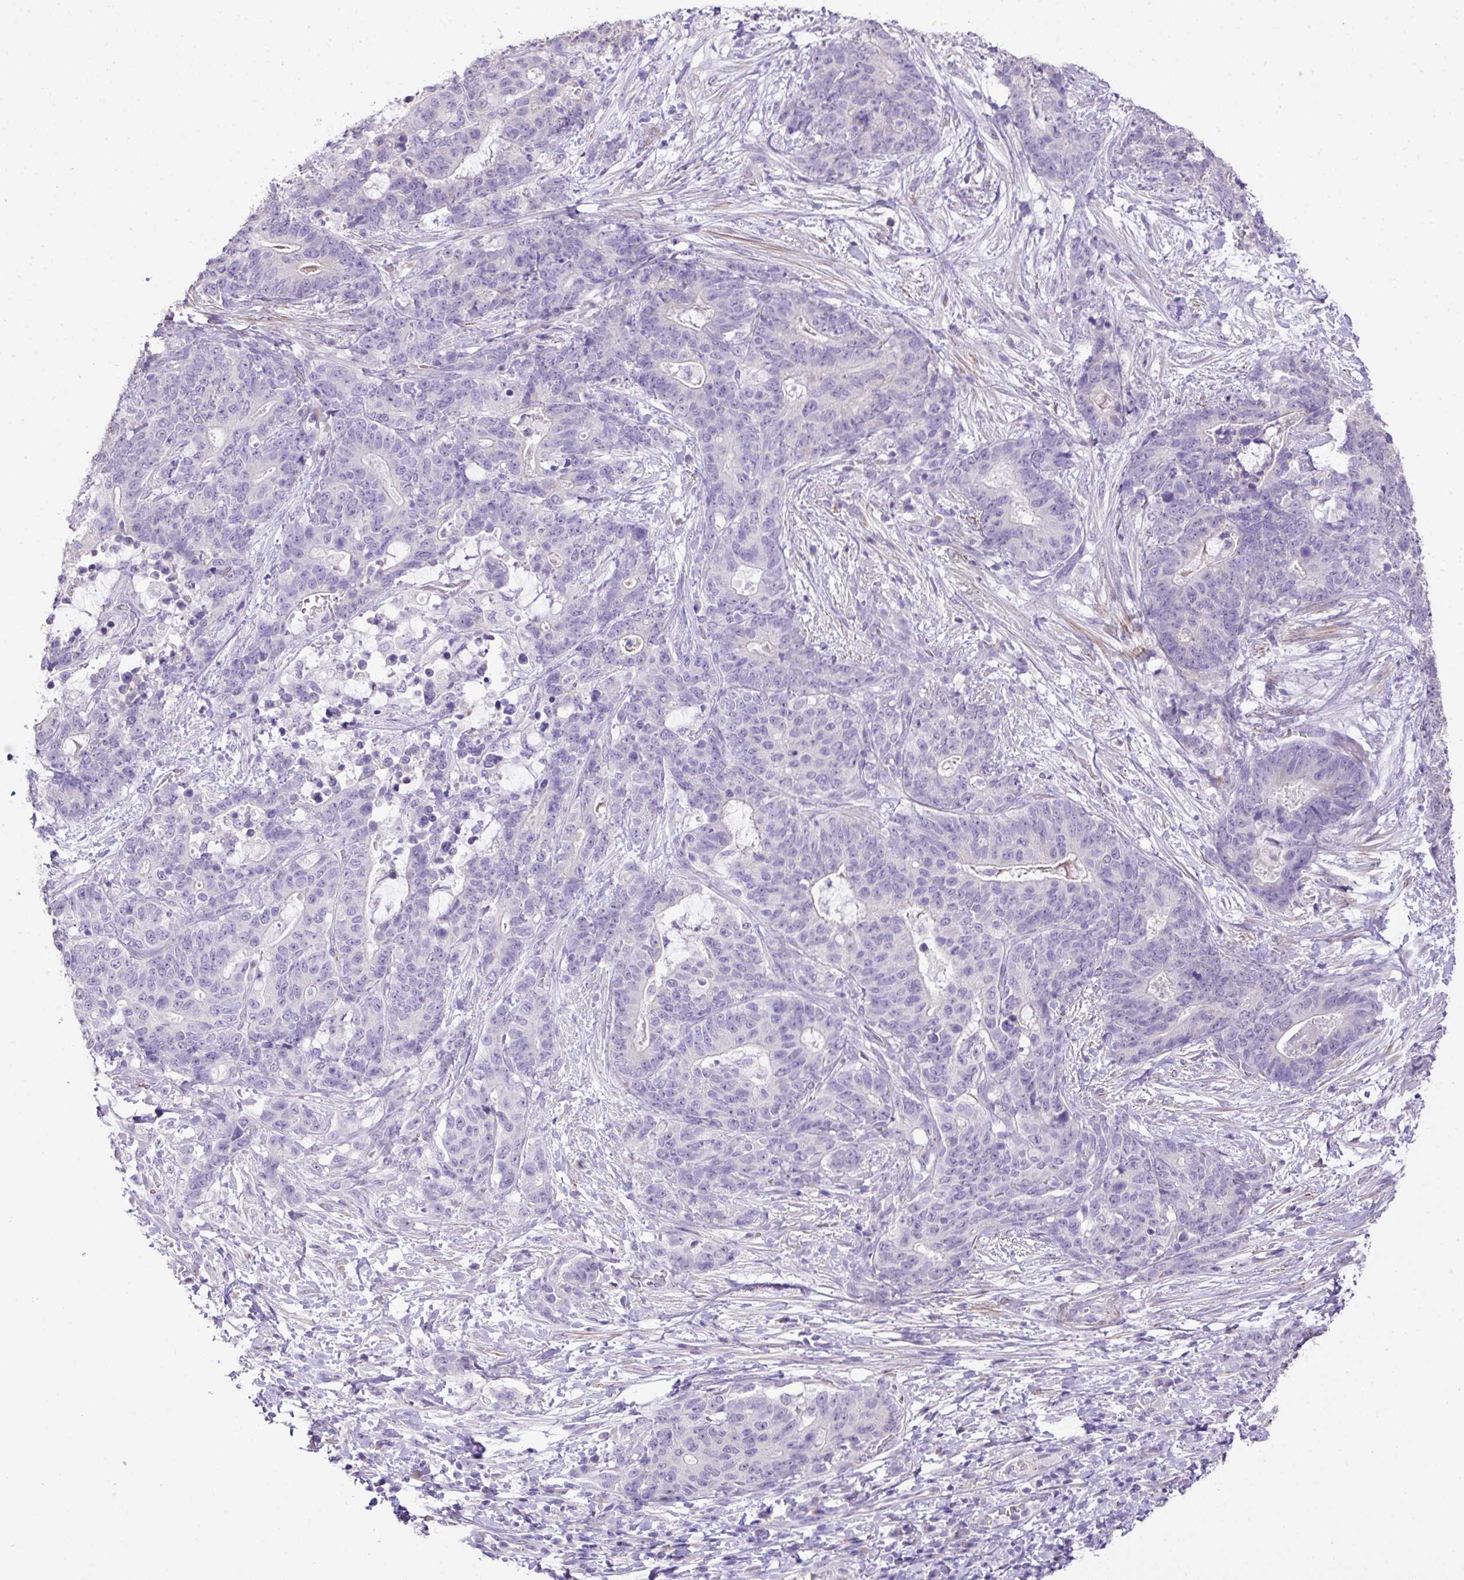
{"staining": {"intensity": "negative", "quantity": "none", "location": "none"}, "tissue": "stomach cancer", "cell_type": "Tumor cells", "image_type": "cancer", "snomed": [{"axis": "morphology", "description": "Normal tissue, NOS"}, {"axis": "morphology", "description": "Adenocarcinoma, NOS"}, {"axis": "topography", "description": "Stomach"}], "caption": "Immunohistochemistry (IHC) photomicrograph of adenocarcinoma (stomach) stained for a protein (brown), which exhibits no staining in tumor cells.", "gene": "DIP2A", "patient": {"sex": "female", "age": 64}}